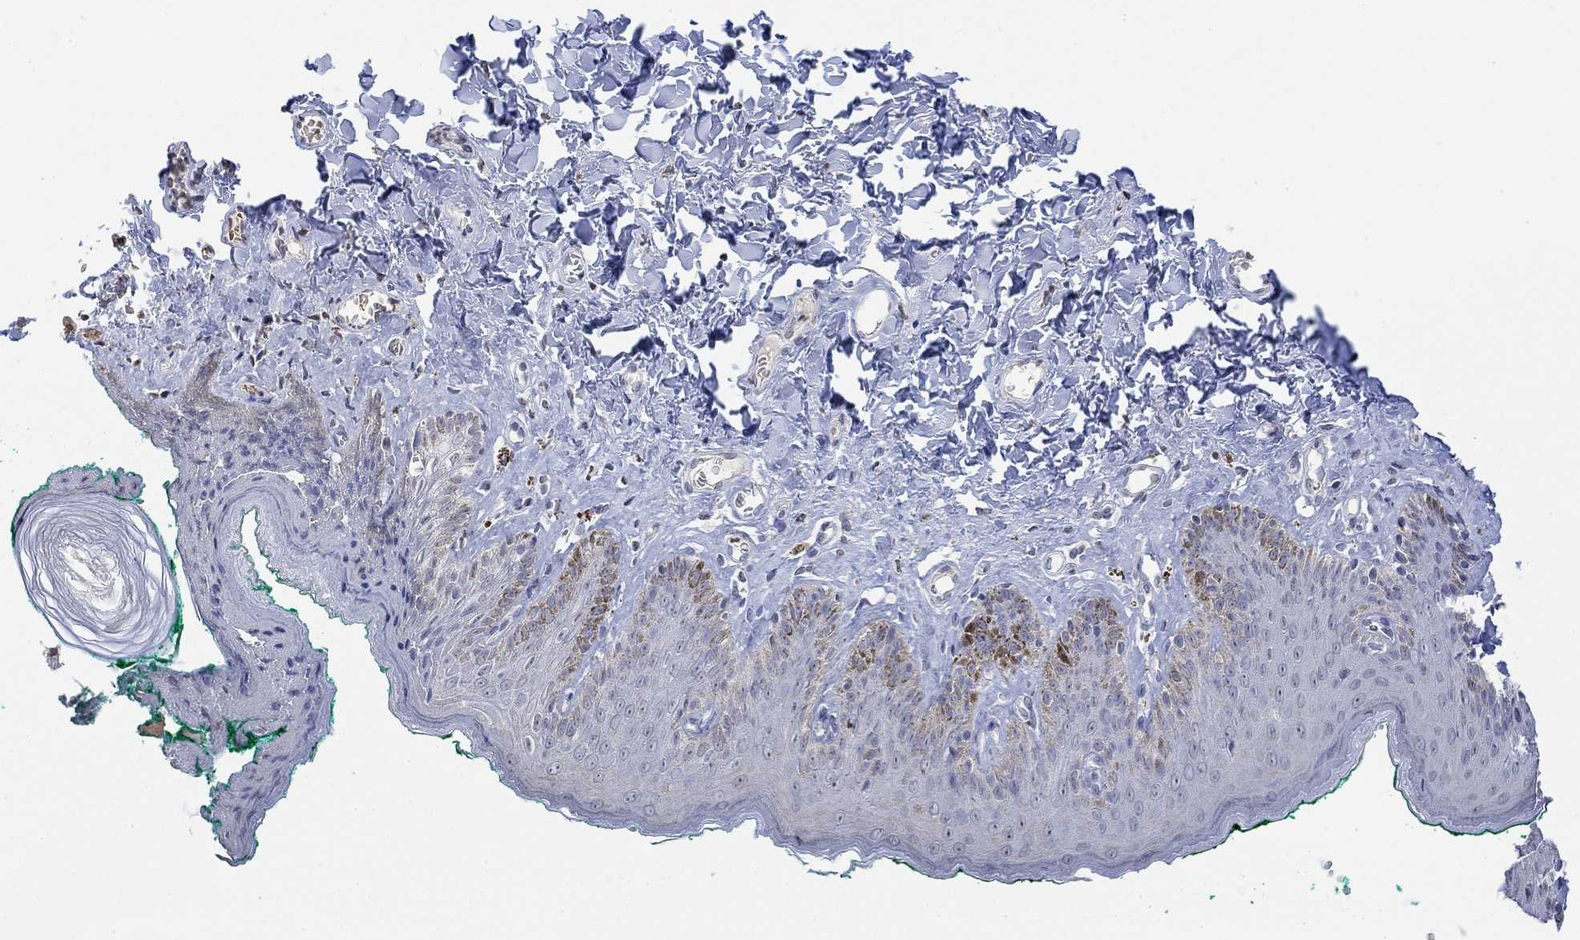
{"staining": {"intensity": "negative", "quantity": "none", "location": "none"}, "tissue": "skin", "cell_type": "Epidermal cells", "image_type": "normal", "snomed": [{"axis": "morphology", "description": "Normal tissue, NOS"}, {"axis": "topography", "description": "Vulva"}], "caption": "This micrograph is of benign skin stained with immunohistochemistry to label a protein in brown with the nuclei are counter-stained blue. There is no positivity in epidermal cells.", "gene": "TMEM255A", "patient": {"sex": "female", "age": 66}}